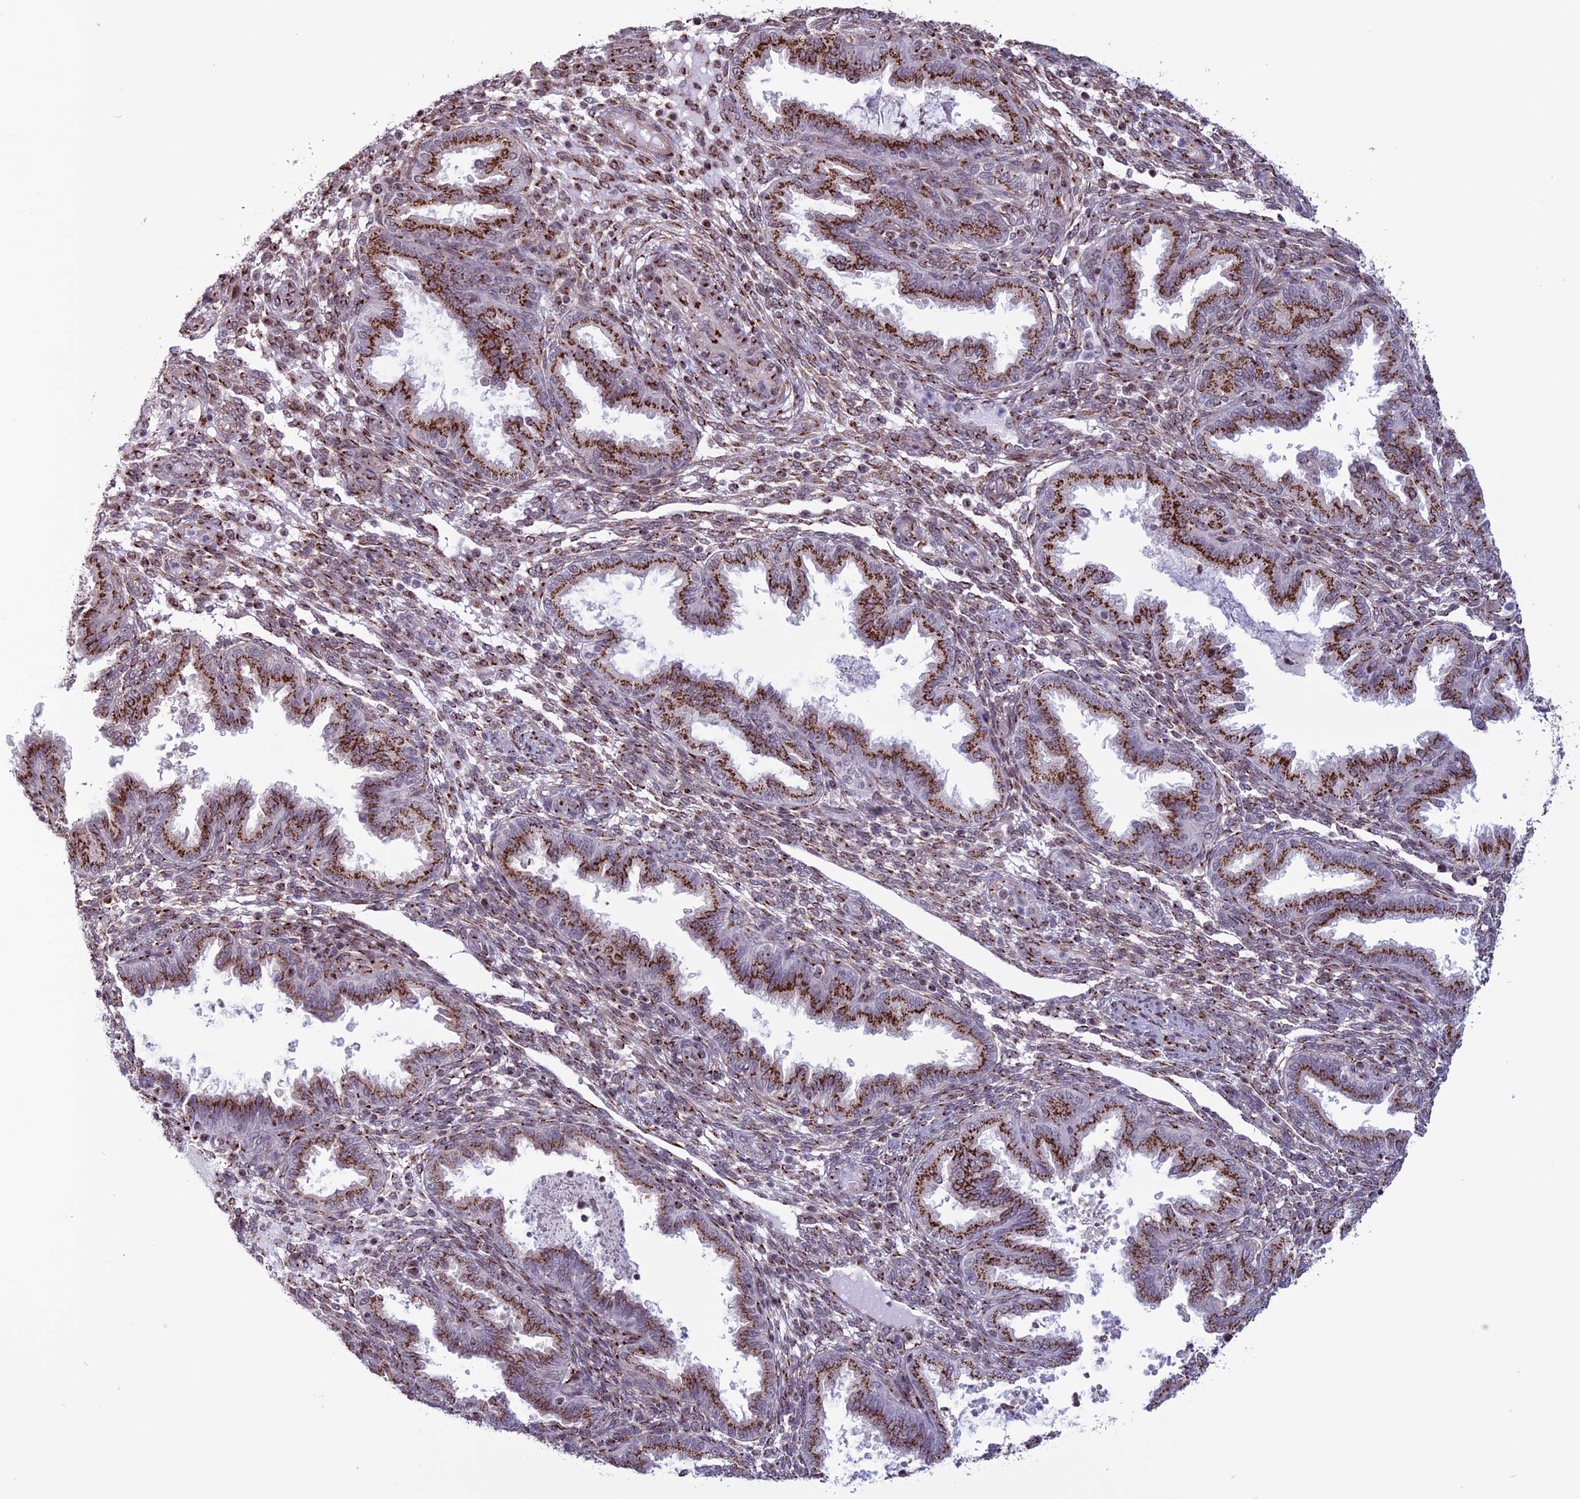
{"staining": {"intensity": "strong", "quantity": "25%-75%", "location": "cytoplasmic/membranous"}, "tissue": "endometrium", "cell_type": "Cells in endometrial stroma", "image_type": "normal", "snomed": [{"axis": "morphology", "description": "Normal tissue, NOS"}, {"axis": "topography", "description": "Endometrium"}], "caption": "Immunohistochemical staining of benign human endometrium displays high levels of strong cytoplasmic/membranous positivity in approximately 25%-75% of cells in endometrial stroma.", "gene": "PLEKHA4", "patient": {"sex": "female", "age": 33}}